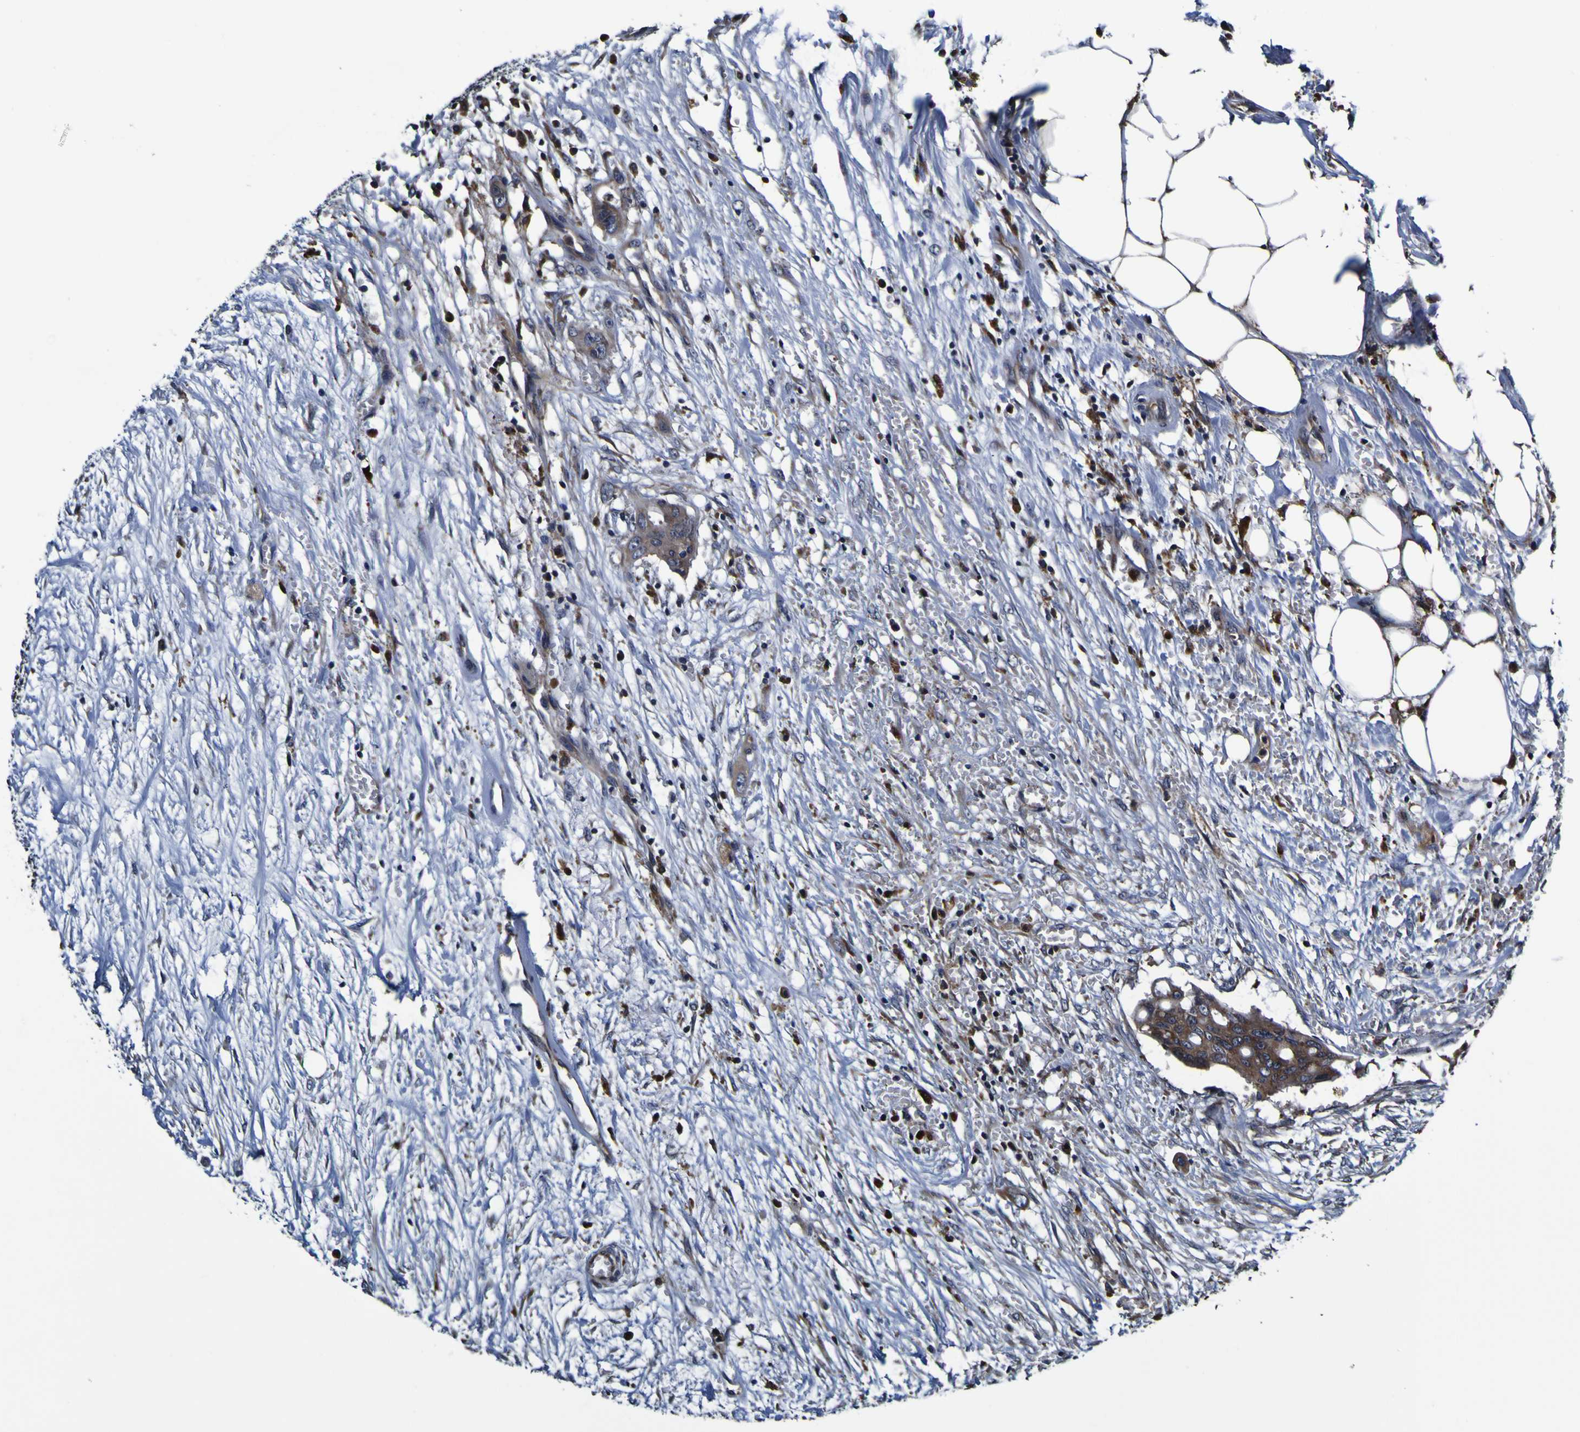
{"staining": {"intensity": "weak", "quantity": "25%-75%", "location": "cytoplasmic/membranous"}, "tissue": "colorectal cancer", "cell_type": "Tumor cells", "image_type": "cancer", "snomed": [{"axis": "morphology", "description": "Adenocarcinoma, NOS"}, {"axis": "topography", "description": "Colon"}], "caption": "Weak cytoplasmic/membranous protein positivity is appreciated in approximately 25%-75% of tumor cells in colorectal adenocarcinoma. (IHC, brightfield microscopy, high magnification).", "gene": "GPX1", "patient": {"sex": "female", "age": 57}}